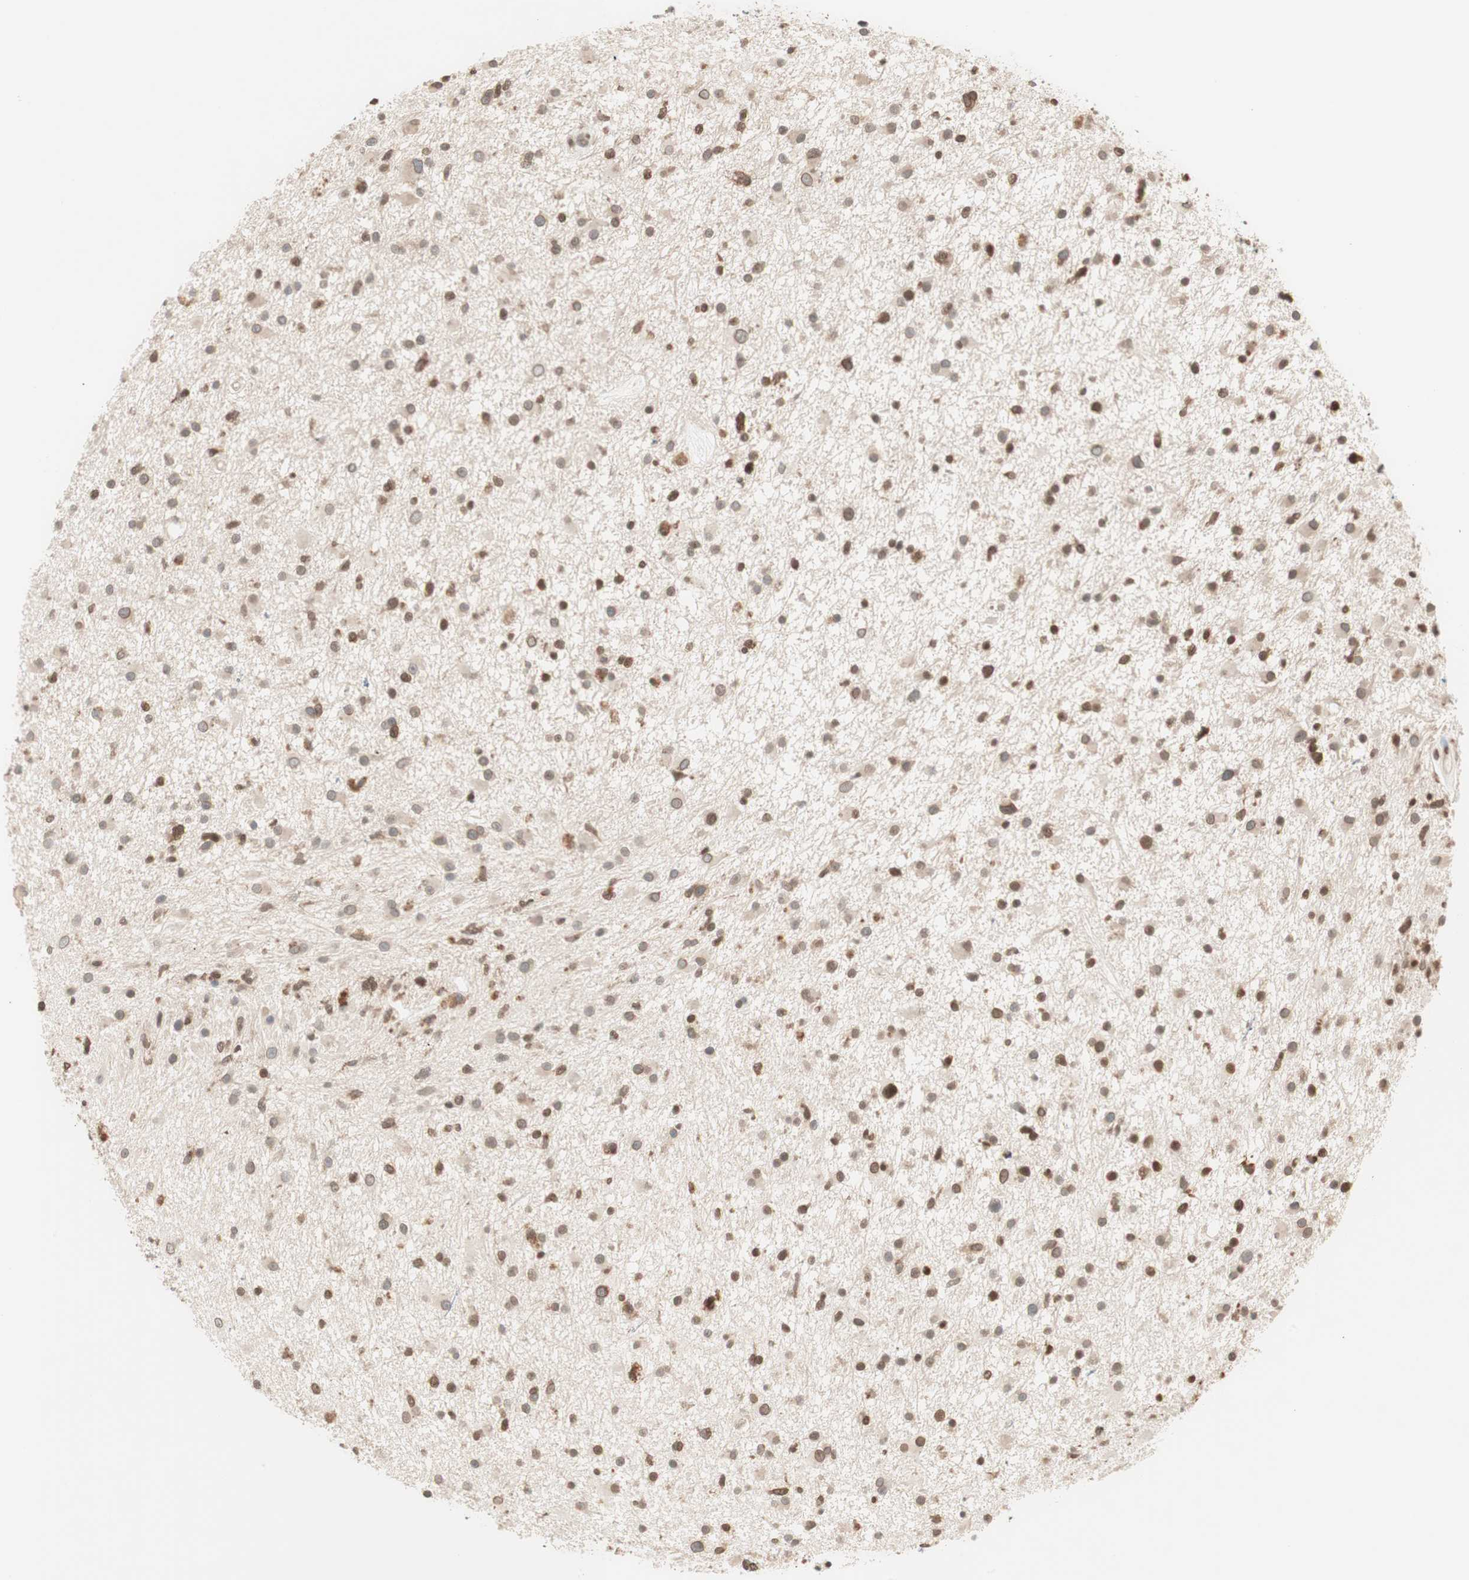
{"staining": {"intensity": "moderate", "quantity": "25%-75%", "location": "cytoplasmic/membranous"}, "tissue": "glioma", "cell_type": "Tumor cells", "image_type": "cancer", "snomed": [{"axis": "morphology", "description": "Glioma, malignant, High grade"}, {"axis": "topography", "description": "Brain"}], "caption": "A brown stain shows moderate cytoplasmic/membranous expression of a protein in human malignant glioma (high-grade) tumor cells. (IHC, brightfield microscopy, high magnification).", "gene": "UBE2I", "patient": {"sex": "male", "age": 33}}